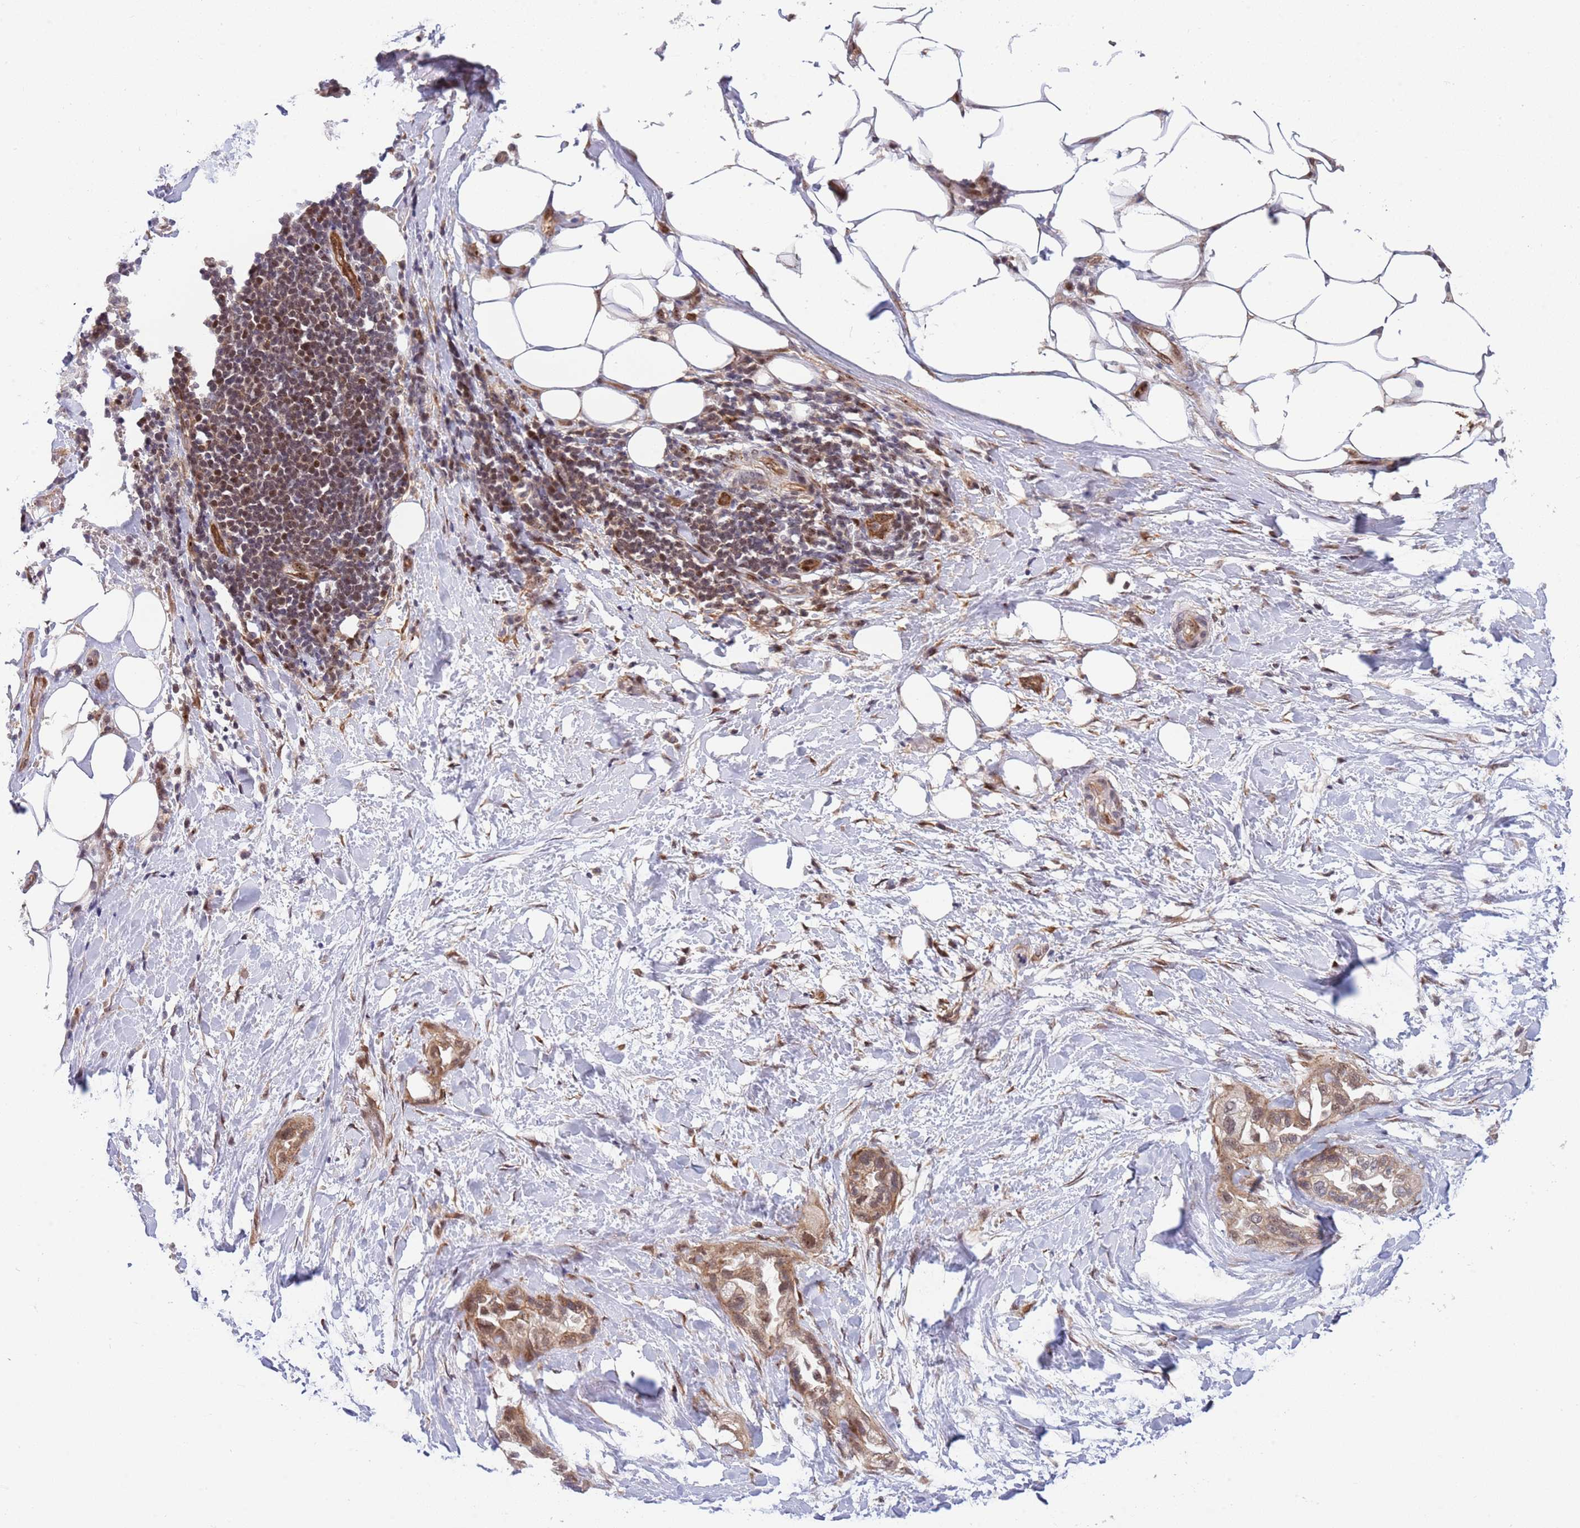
{"staining": {"intensity": "moderate", "quantity": ">75%", "location": "cytoplasmic/membranous,nuclear"}, "tissue": "pancreatic cancer", "cell_type": "Tumor cells", "image_type": "cancer", "snomed": [{"axis": "morphology", "description": "Adenocarcinoma, NOS"}, {"axis": "topography", "description": "Pancreas"}], "caption": "Human pancreatic adenocarcinoma stained with a protein marker displays moderate staining in tumor cells.", "gene": "TBX10", "patient": {"sex": "male", "age": 44}}